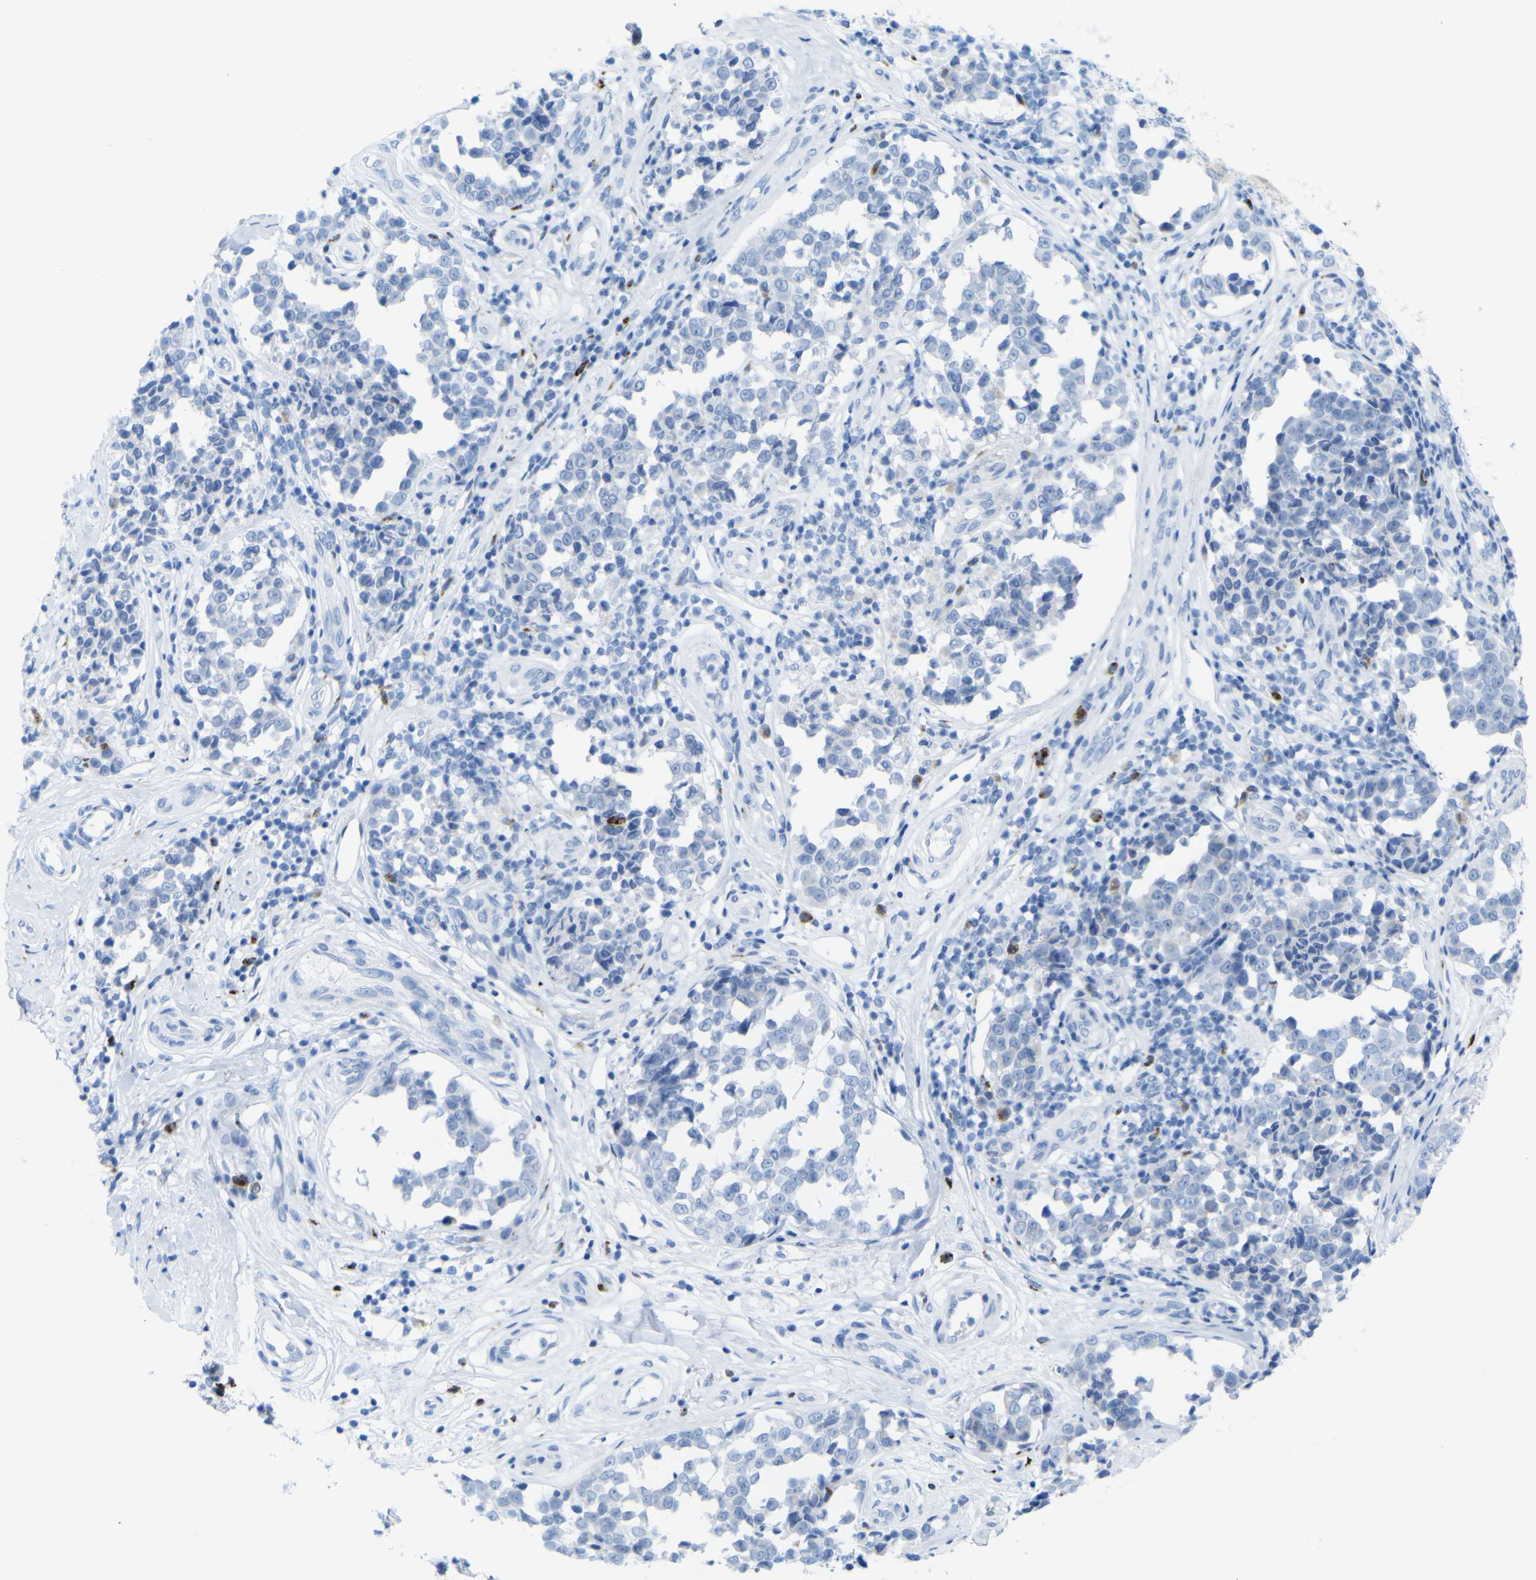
{"staining": {"intensity": "negative", "quantity": "none", "location": "none"}, "tissue": "melanoma", "cell_type": "Tumor cells", "image_type": "cancer", "snomed": [{"axis": "morphology", "description": "Malignant melanoma, NOS"}, {"axis": "topography", "description": "Skin"}], "caption": "An image of human melanoma is negative for staining in tumor cells.", "gene": "PLD3", "patient": {"sex": "female", "age": 64}}